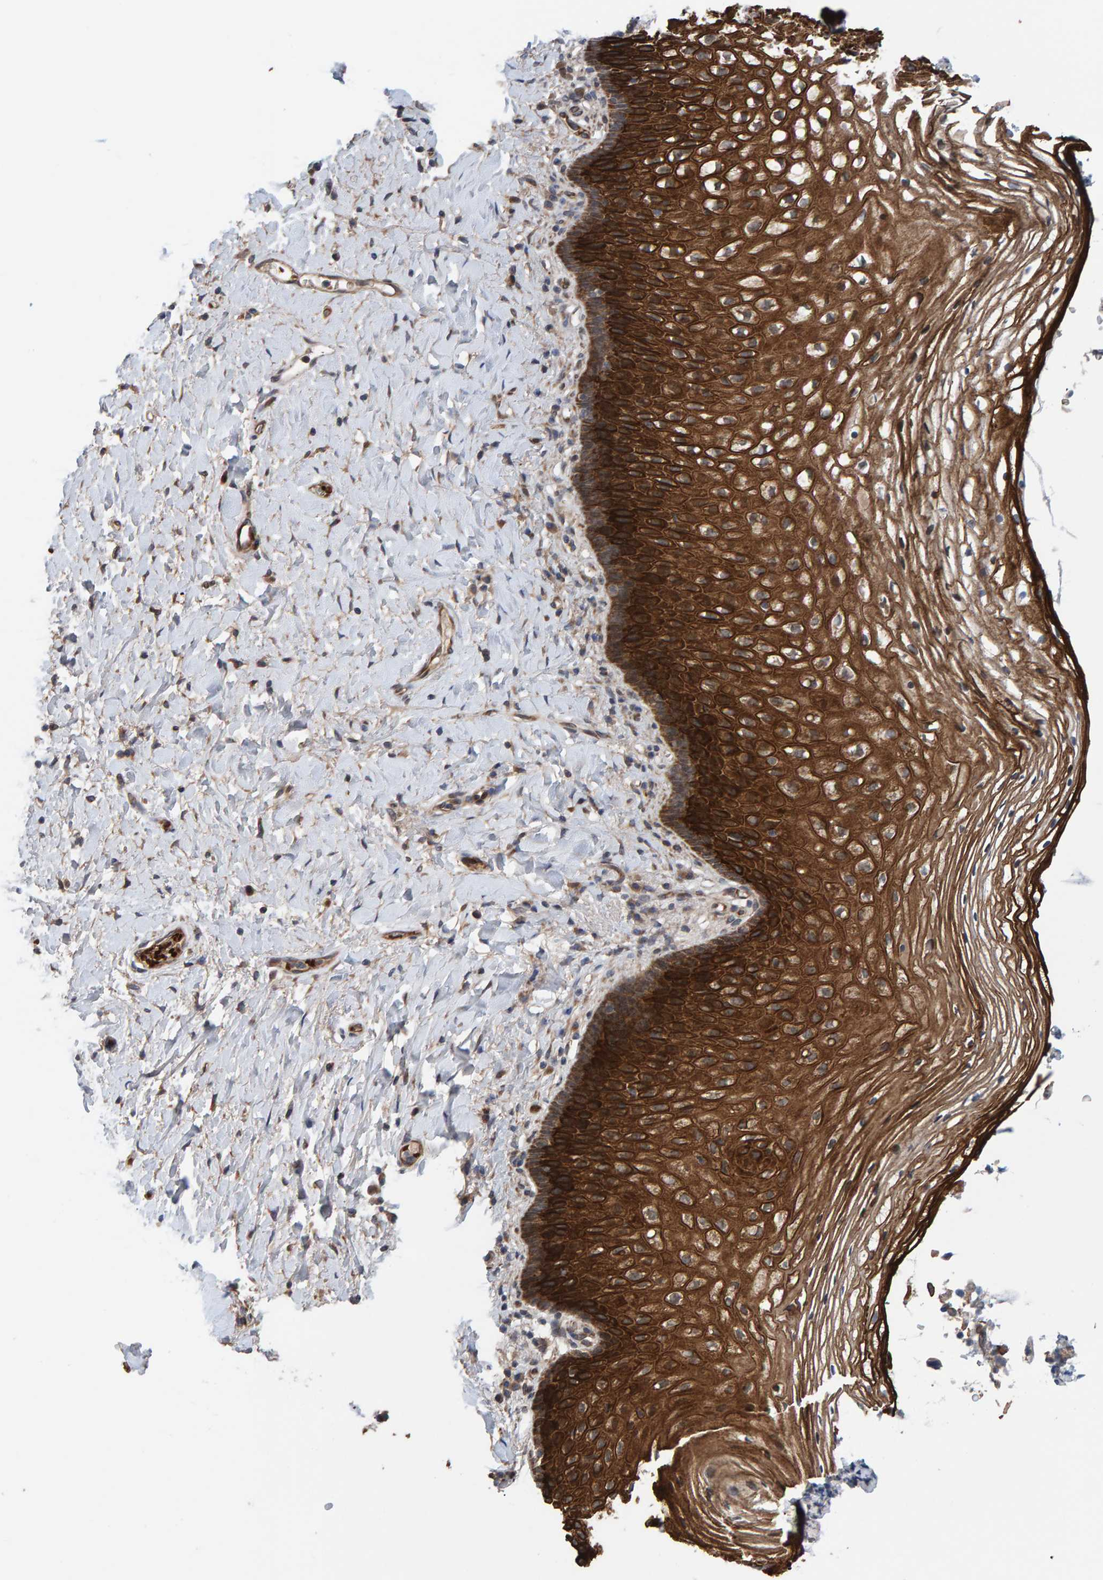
{"staining": {"intensity": "strong", "quantity": ">75%", "location": "cytoplasmic/membranous"}, "tissue": "vagina", "cell_type": "Squamous epithelial cells", "image_type": "normal", "snomed": [{"axis": "morphology", "description": "Normal tissue, NOS"}, {"axis": "topography", "description": "Vagina"}], "caption": "Immunohistochemistry of unremarkable vagina reveals high levels of strong cytoplasmic/membranous positivity in approximately >75% of squamous epithelial cells.", "gene": "MFSD6L", "patient": {"sex": "female", "age": 60}}